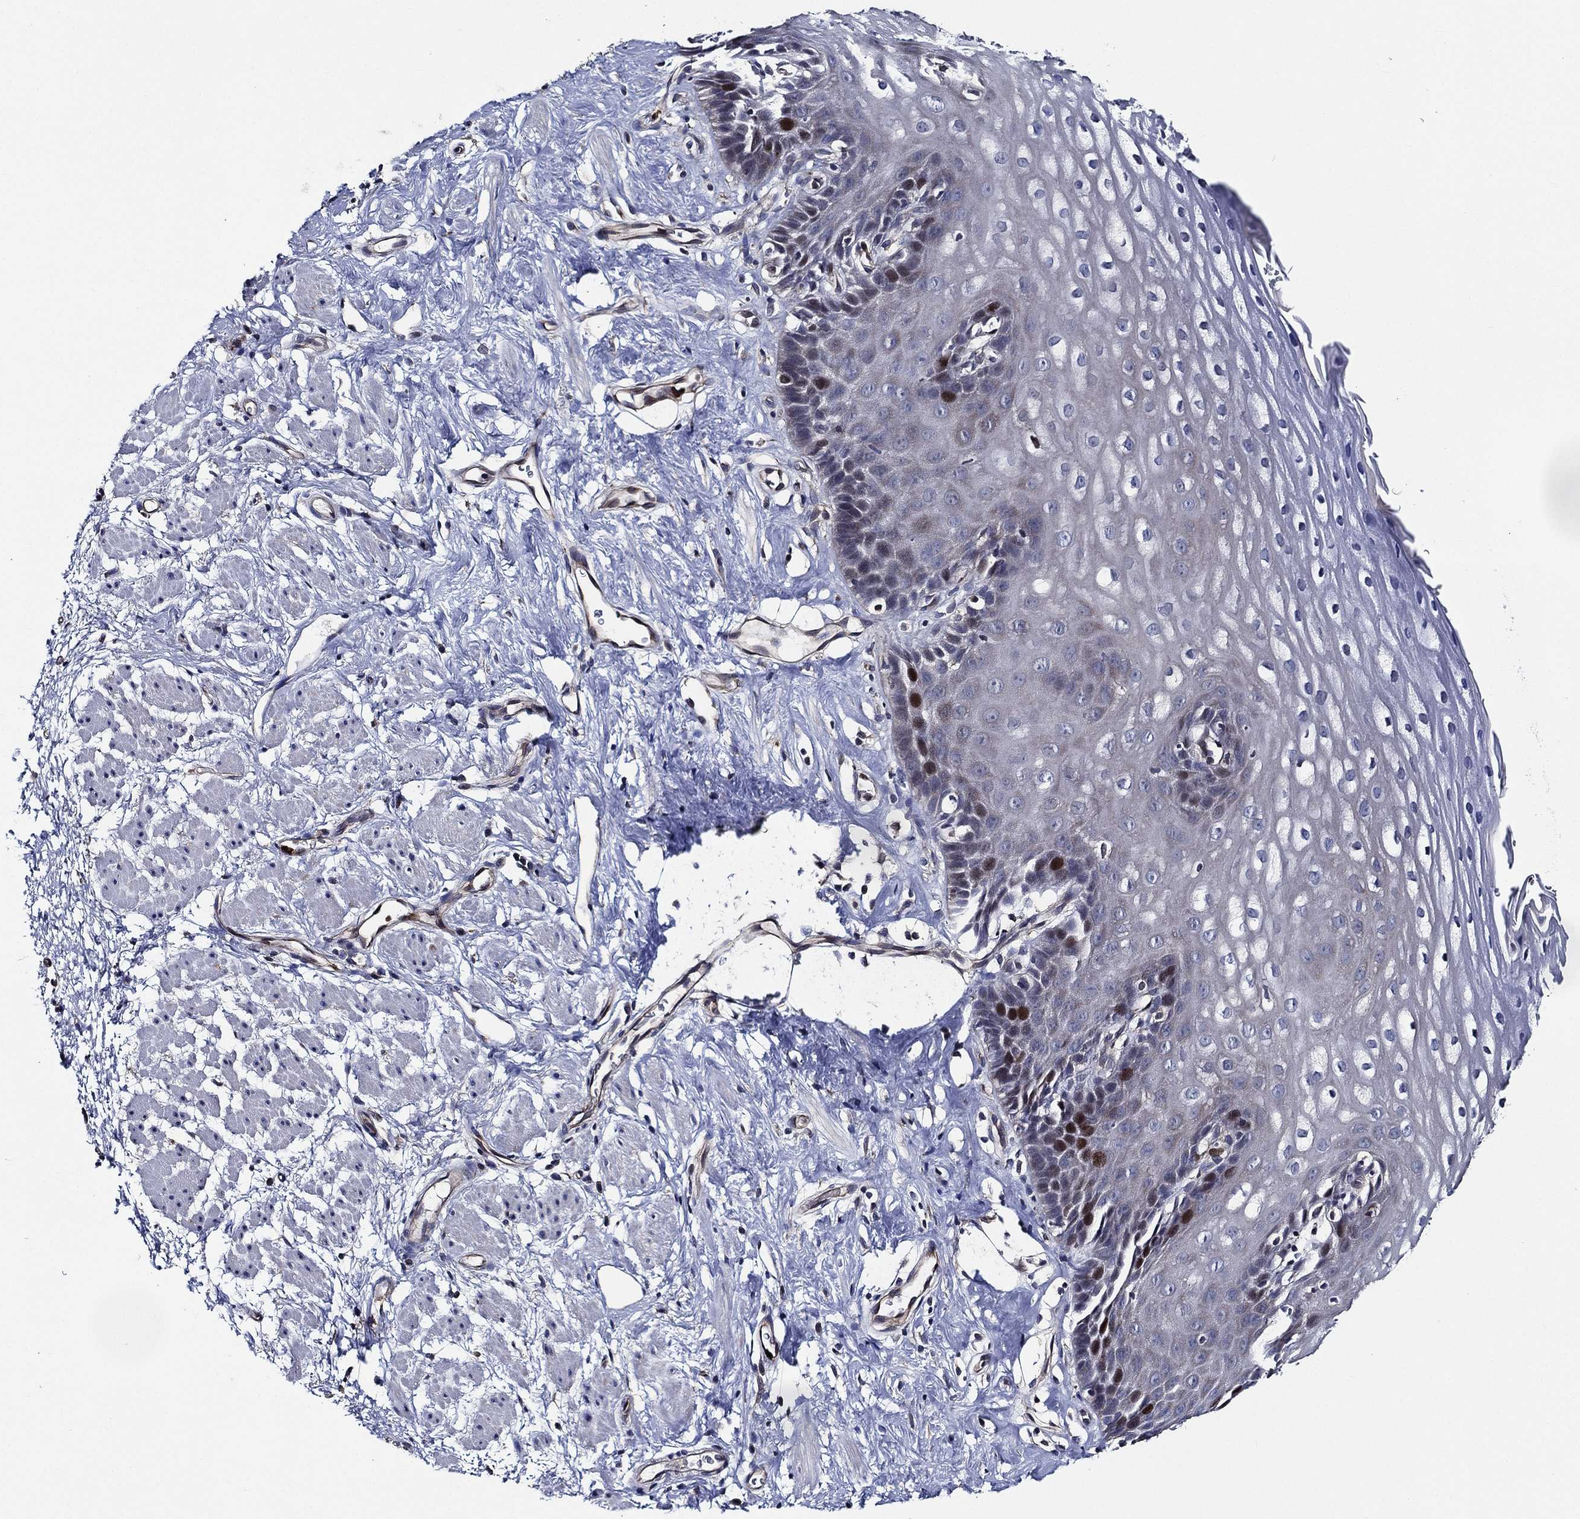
{"staining": {"intensity": "moderate", "quantity": "<25%", "location": "nuclear"}, "tissue": "esophagus", "cell_type": "Squamous epithelial cells", "image_type": "normal", "snomed": [{"axis": "morphology", "description": "Normal tissue, NOS"}, {"axis": "topography", "description": "Esophagus"}], "caption": "IHC histopathology image of benign esophagus: human esophagus stained using immunohistochemistry shows low levels of moderate protein expression localized specifically in the nuclear of squamous epithelial cells, appearing as a nuclear brown color.", "gene": "KIF20B", "patient": {"sex": "male", "age": 64}}